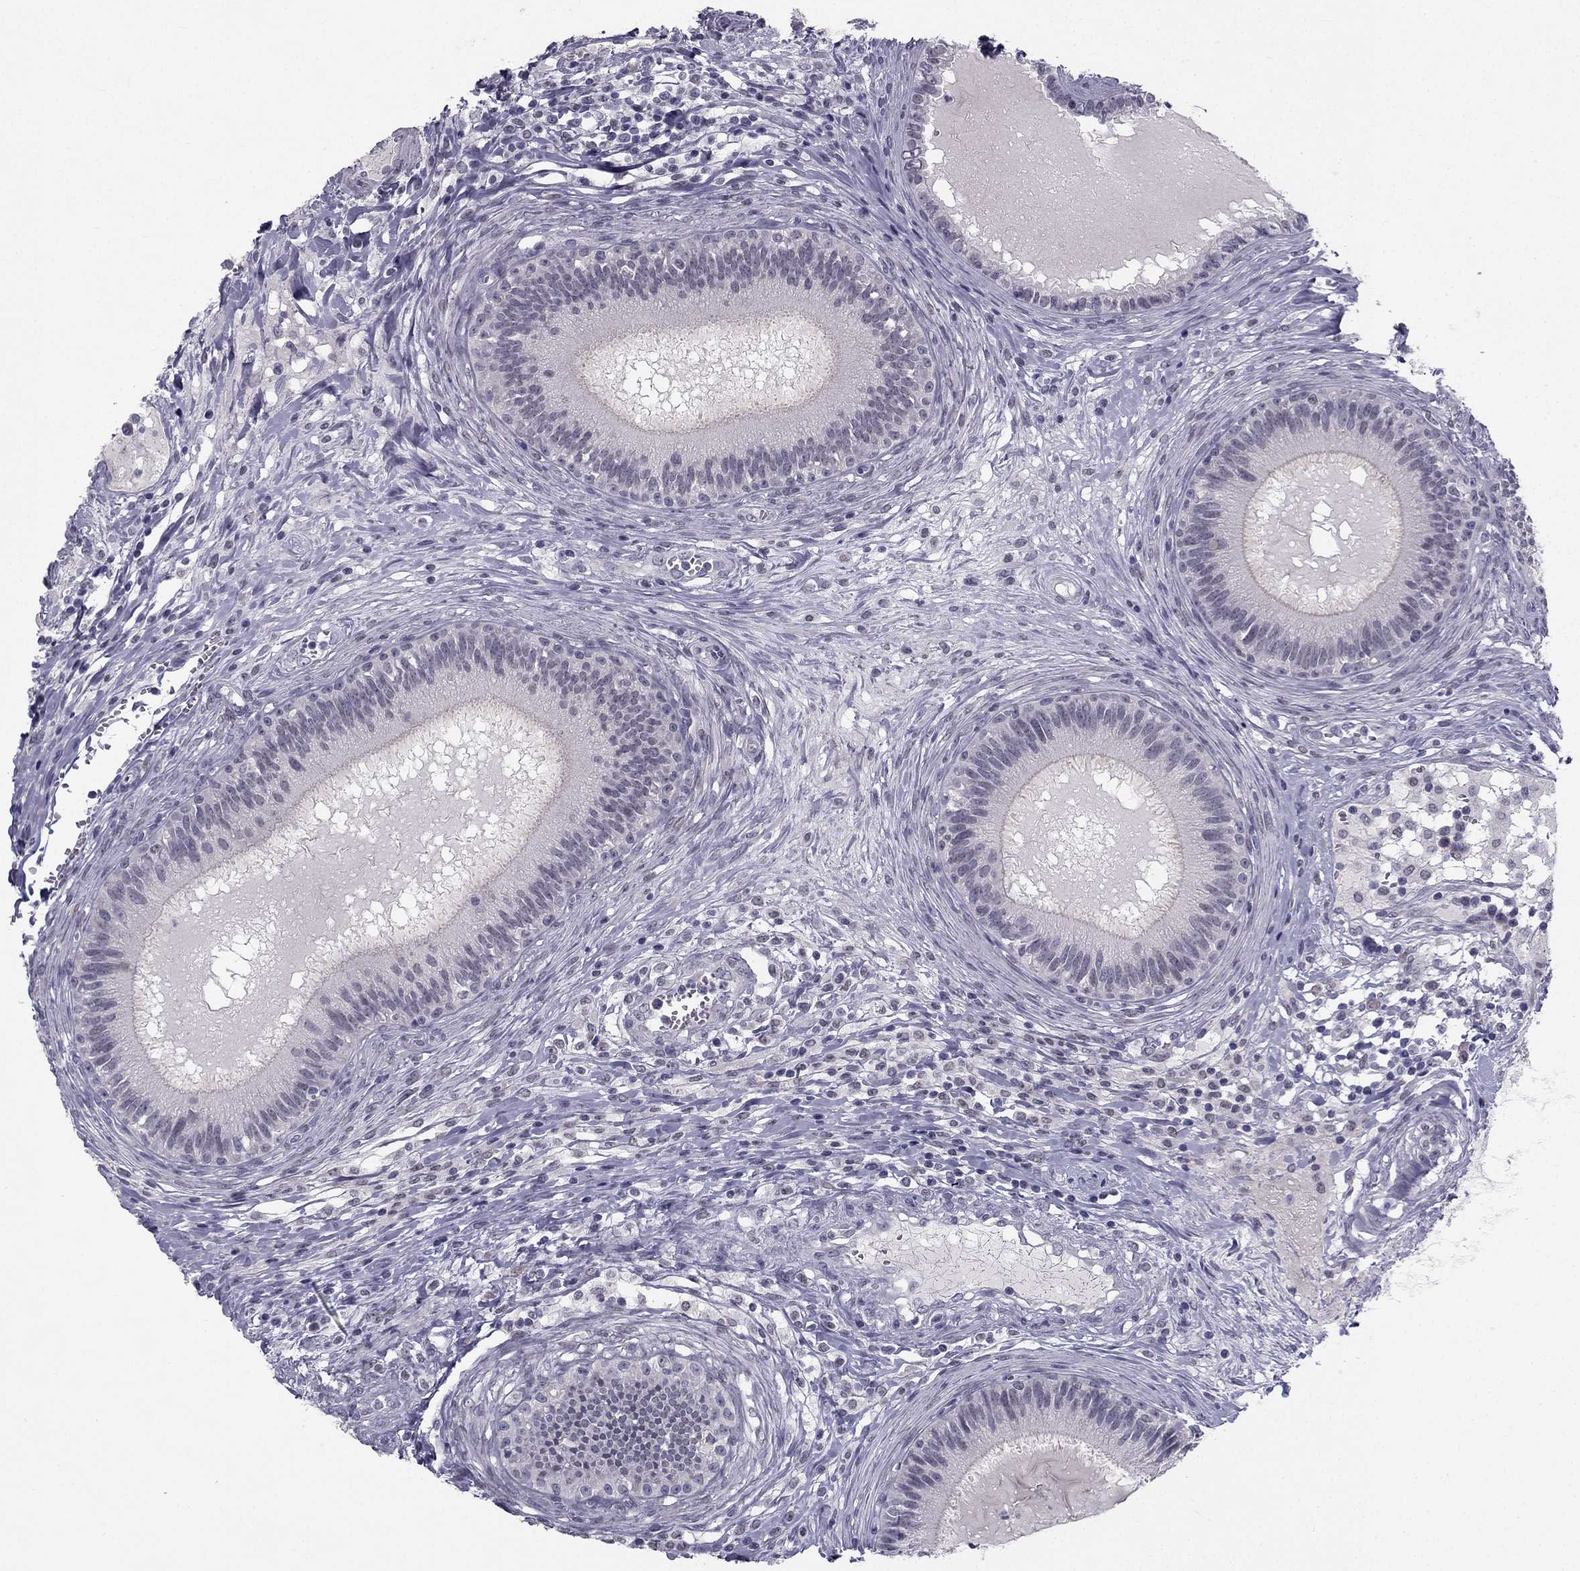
{"staining": {"intensity": "weak", "quantity": "25%-75%", "location": "cytoplasmic/membranous"}, "tissue": "epididymis", "cell_type": "Glandular cells", "image_type": "normal", "snomed": [{"axis": "morphology", "description": "Normal tissue, NOS"}, {"axis": "topography", "description": "Epididymis"}], "caption": "Normal epididymis exhibits weak cytoplasmic/membranous positivity in about 25%-75% of glandular cells.", "gene": "TRPS1", "patient": {"sex": "male", "age": 27}}